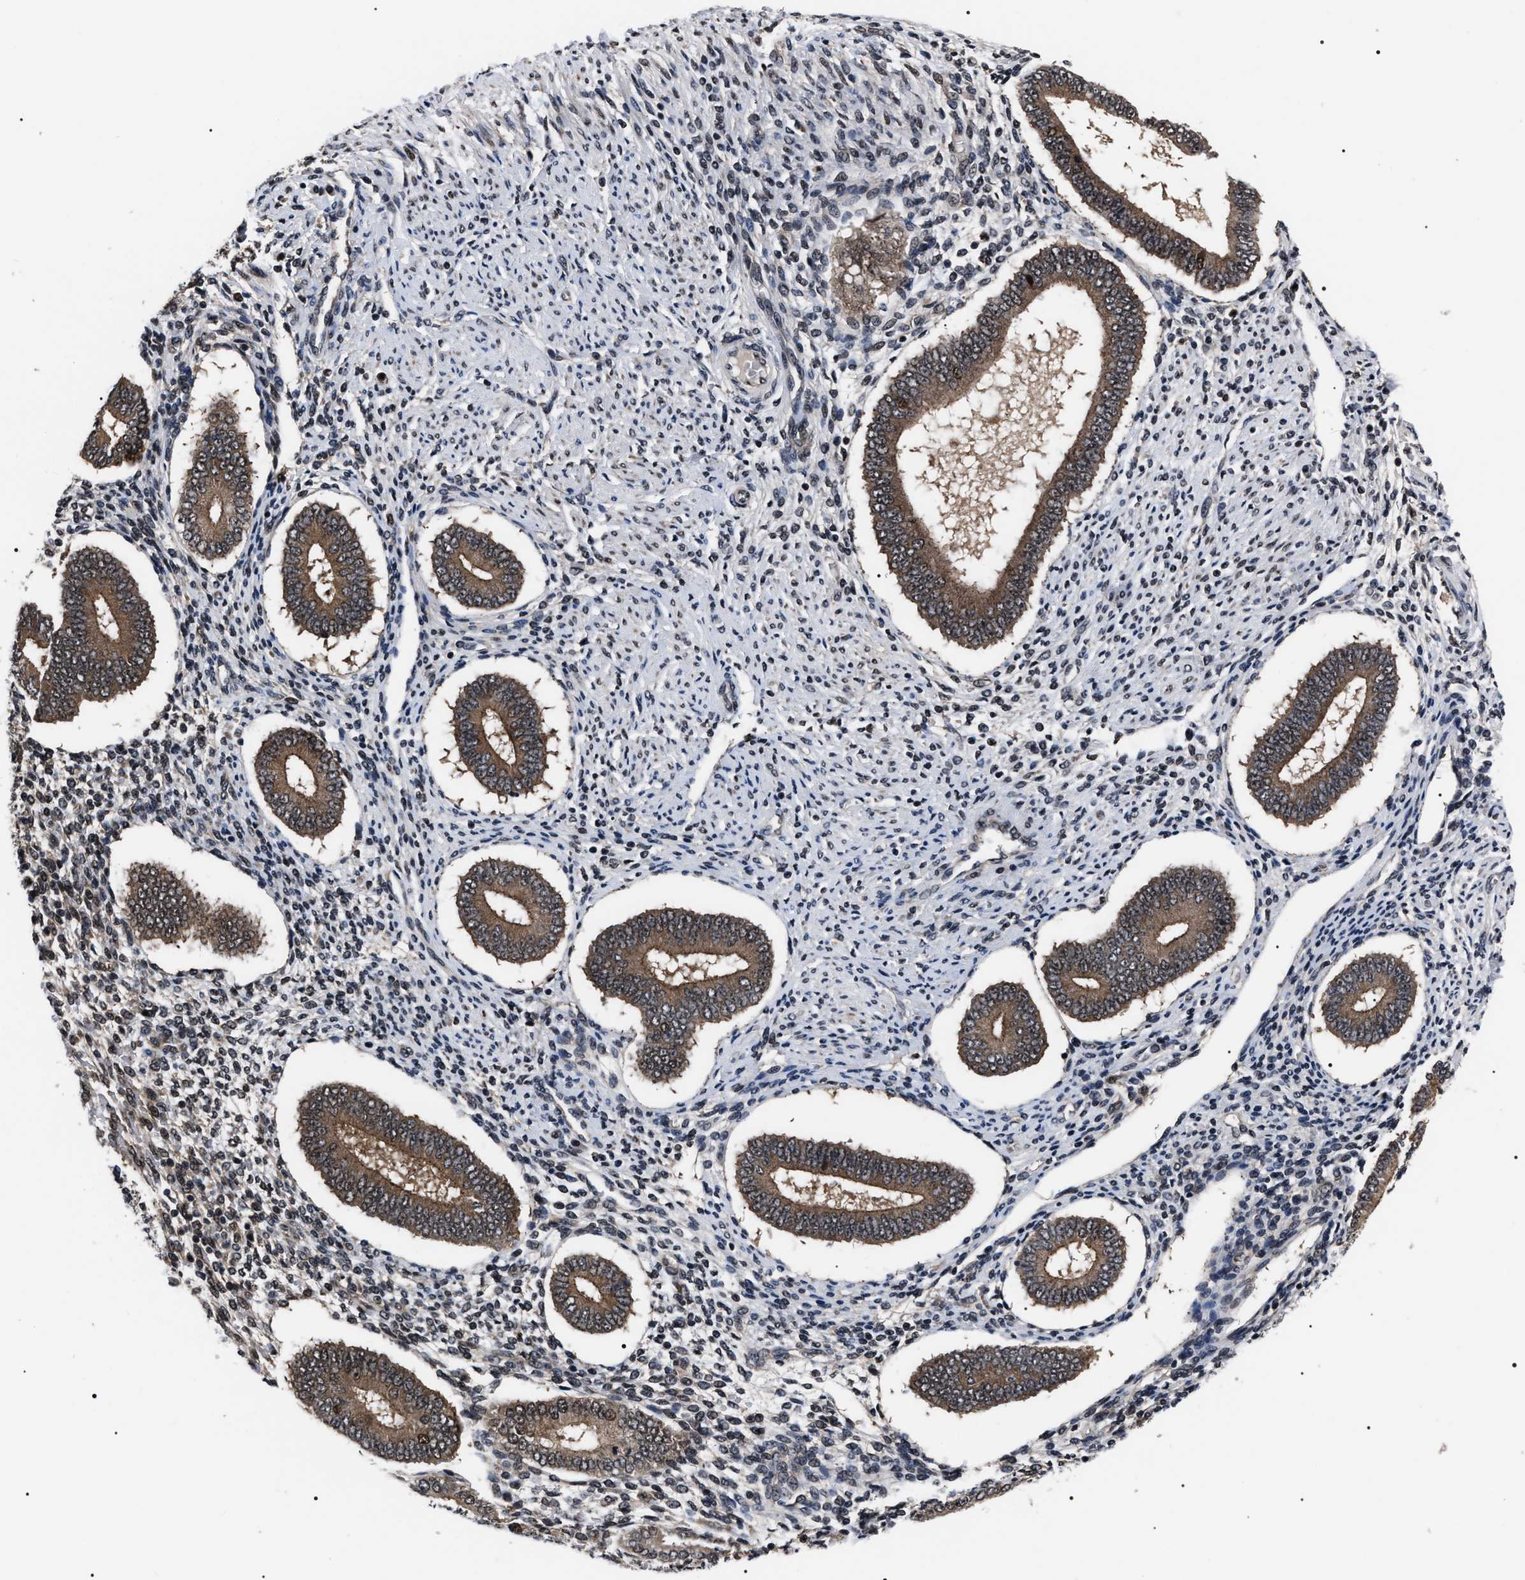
{"staining": {"intensity": "moderate", "quantity": "25%-75%", "location": "nuclear"}, "tissue": "endometrium", "cell_type": "Cells in endometrial stroma", "image_type": "normal", "snomed": [{"axis": "morphology", "description": "Normal tissue, NOS"}, {"axis": "topography", "description": "Endometrium"}], "caption": "This photomicrograph reveals normal endometrium stained with IHC to label a protein in brown. The nuclear of cells in endometrial stroma show moderate positivity for the protein. Nuclei are counter-stained blue.", "gene": "CSNK2A1", "patient": {"sex": "female", "age": 42}}